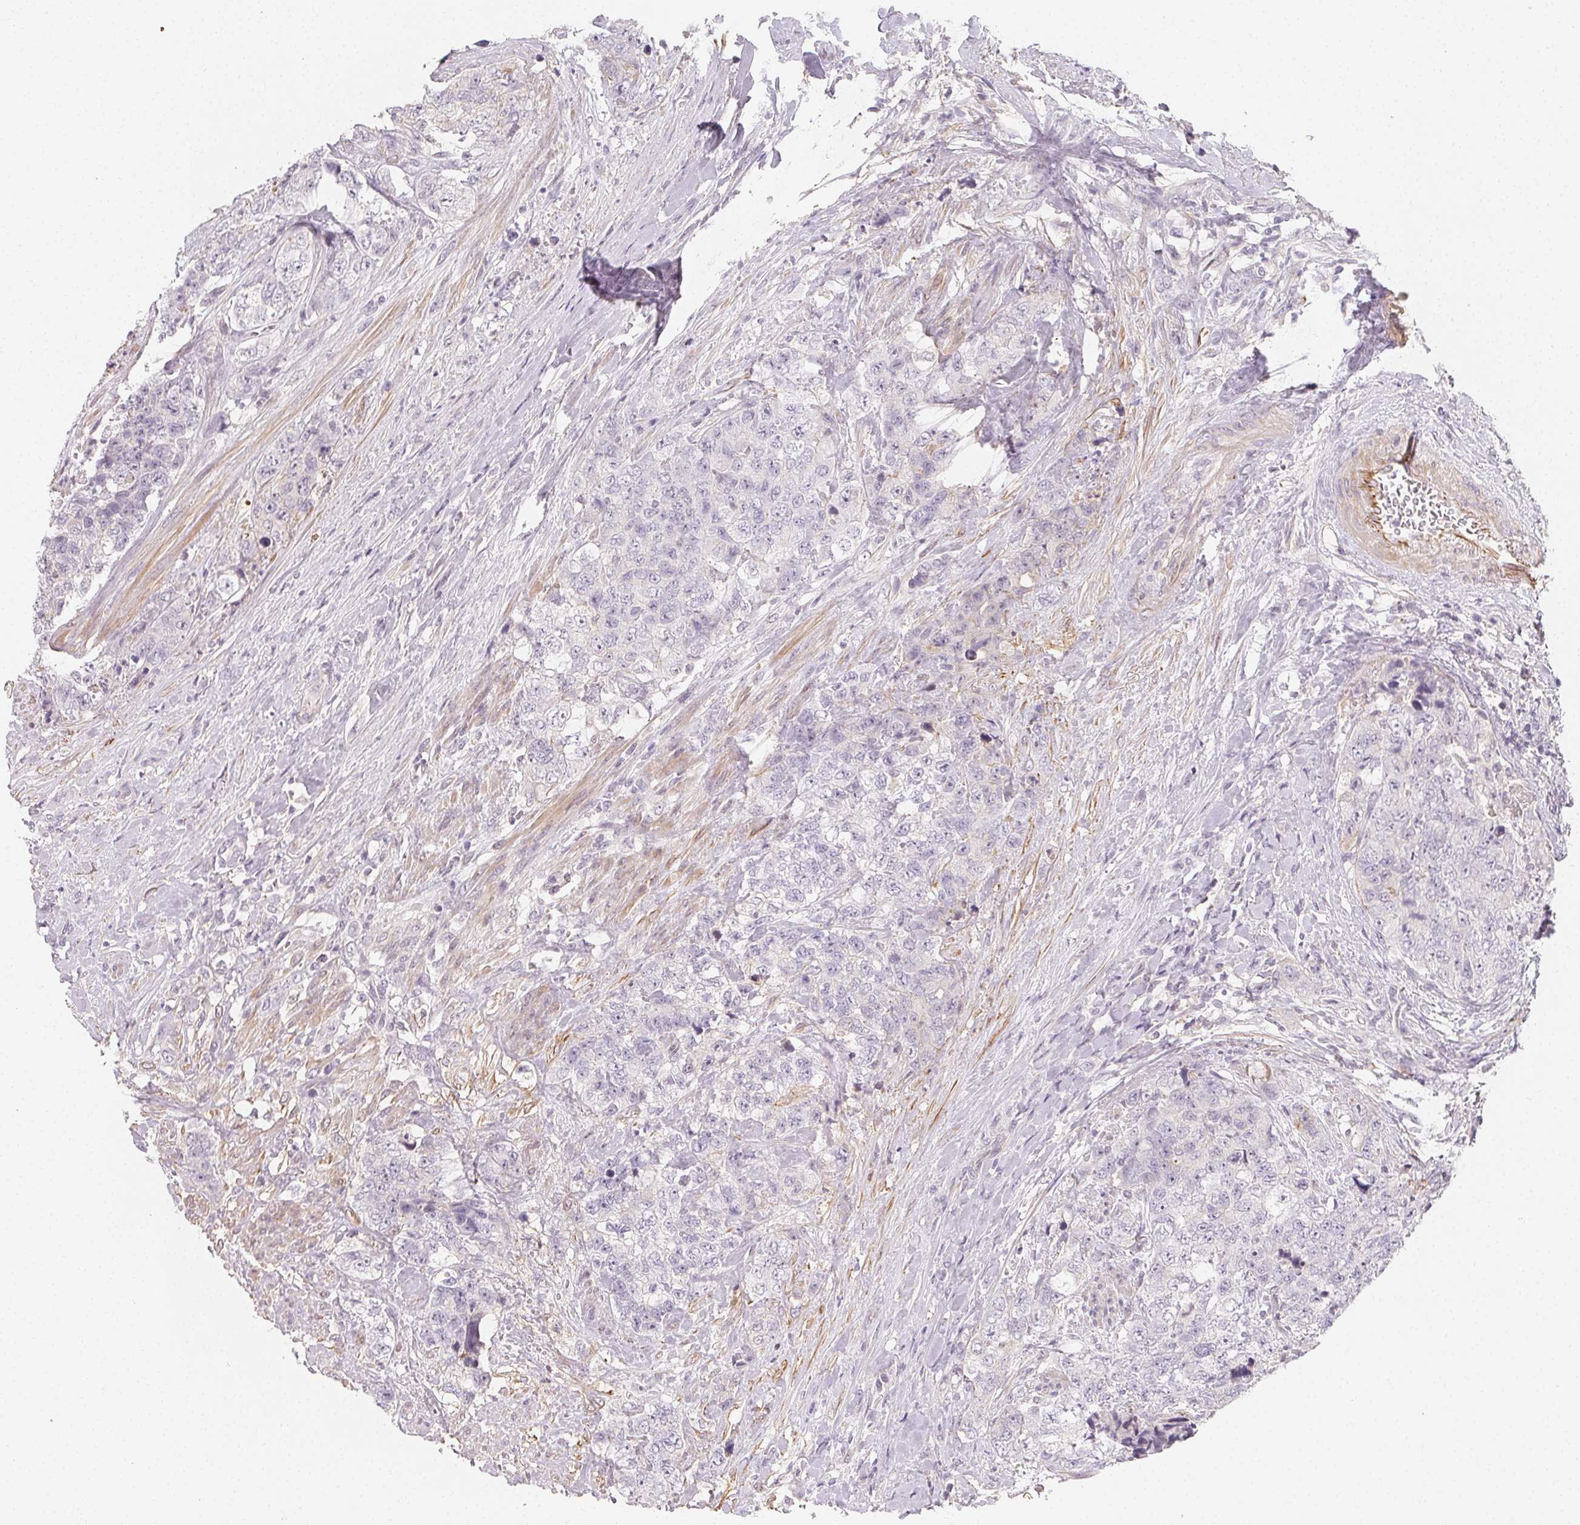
{"staining": {"intensity": "negative", "quantity": "none", "location": "none"}, "tissue": "urothelial cancer", "cell_type": "Tumor cells", "image_type": "cancer", "snomed": [{"axis": "morphology", "description": "Urothelial carcinoma, High grade"}, {"axis": "topography", "description": "Urinary bladder"}], "caption": "High magnification brightfield microscopy of urothelial cancer stained with DAB (brown) and counterstained with hematoxylin (blue): tumor cells show no significant expression. Brightfield microscopy of immunohistochemistry stained with DAB (brown) and hematoxylin (blue), captured at high magnification.", "gene": "LRRC23", "patient": {"sex": "female", "age": 78}}